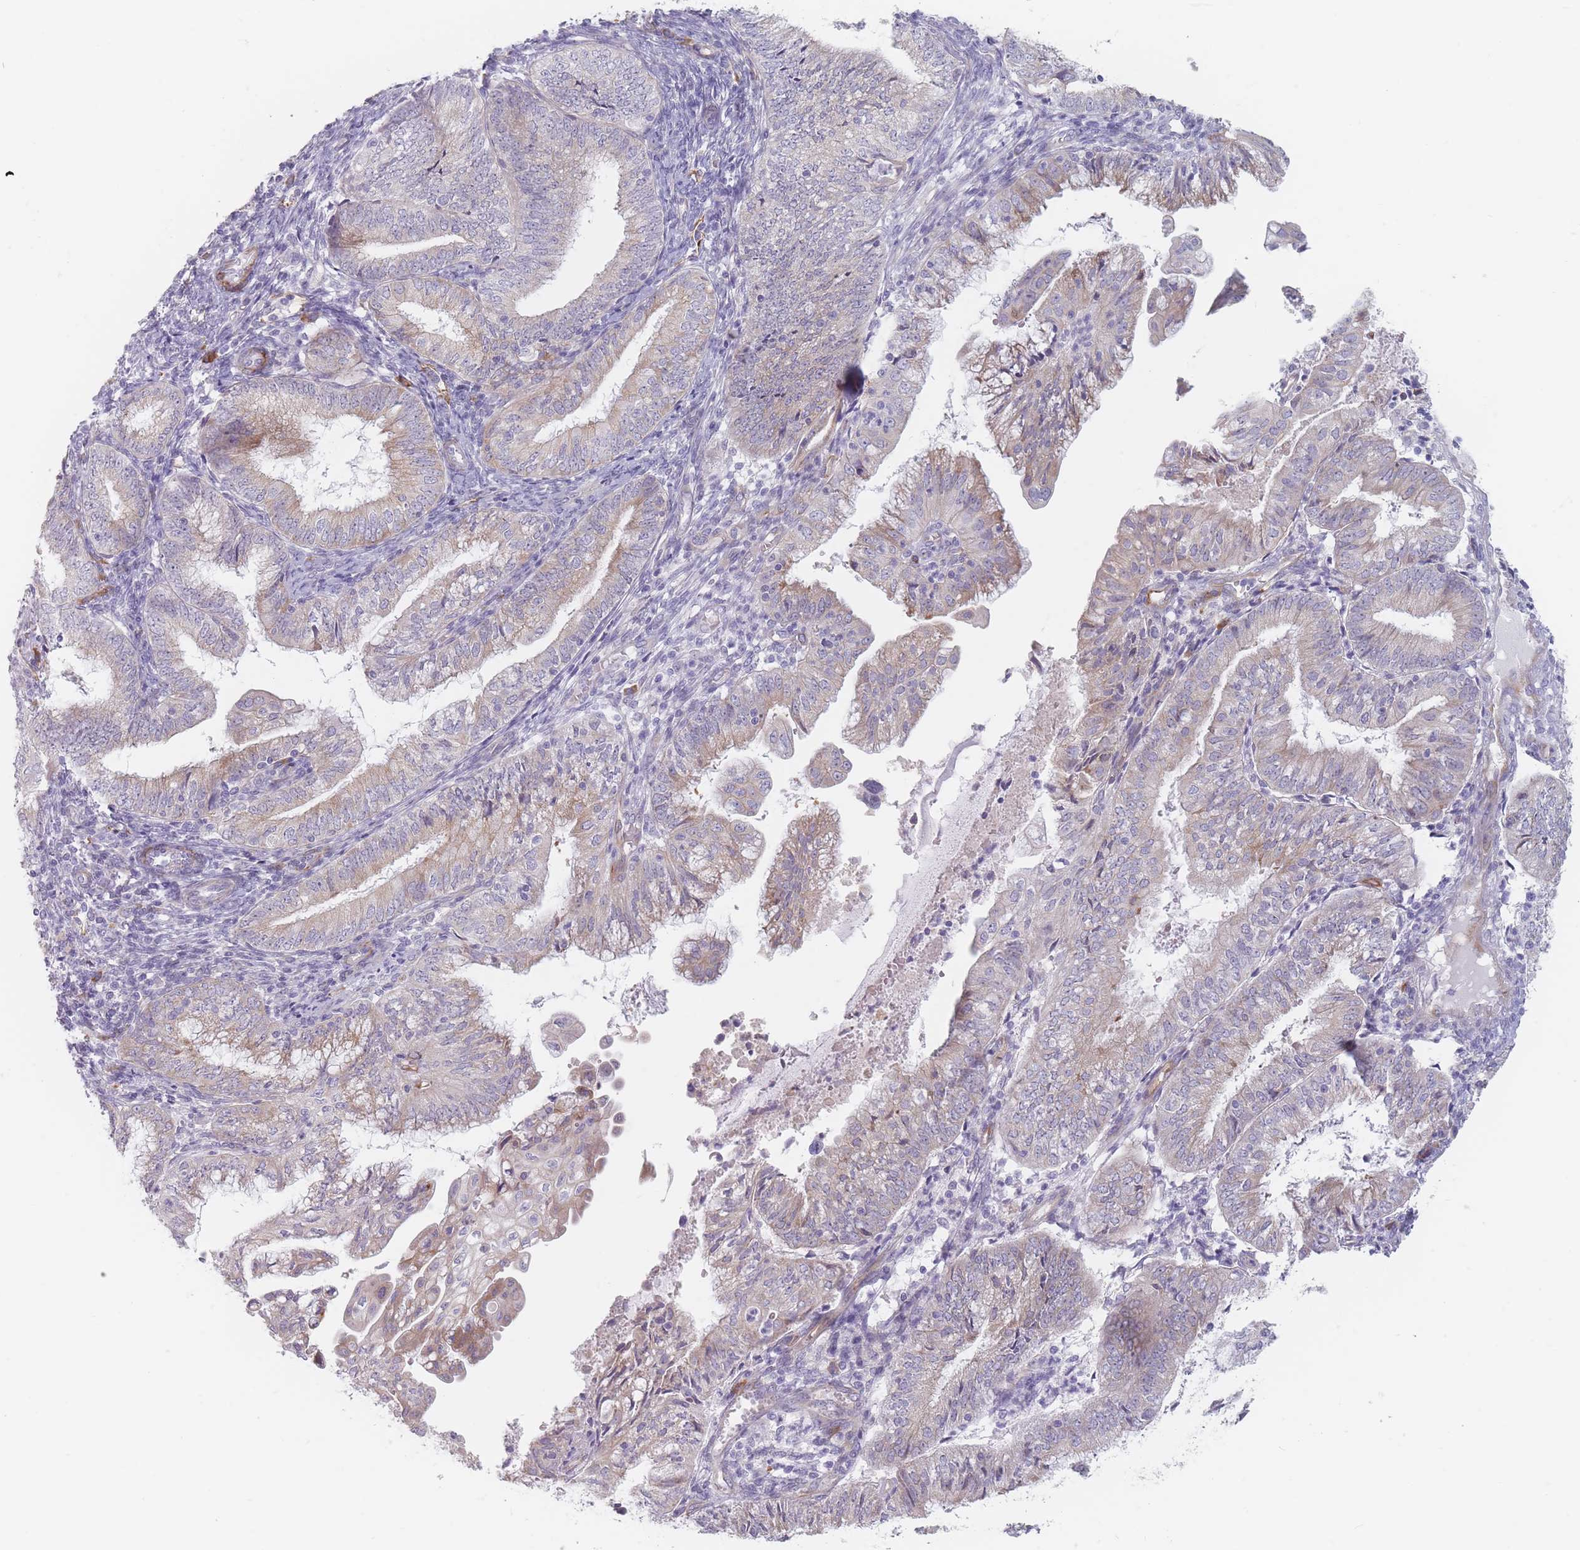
{"staining": {"intensity": "weak", "quantity": "25%-75%", "location": "cytoplasmic/membranous"}, "tissue": "endometrial cancer", "cell_type": "Tumor cells", "image_type": "cancer", "snomed": [{"axis": "morphology", "description": "Adenocarcinoma, NOS"}, {"axis": "topography", "description": "Endometrium"}], "caption": "DAB (3,3'-diaminobenzidine) immunohistochemical staining of endometrial cancer displays weak cytoplasmic/membranous protein staining in about 25%-75% of tumor cells. Using DAB (brown) and hematoxylin (blue) stains, captured at high magnification using brightfield microscopy.", "gene": "ERBIN", "patient": {"sex": "female", "age": 55}}